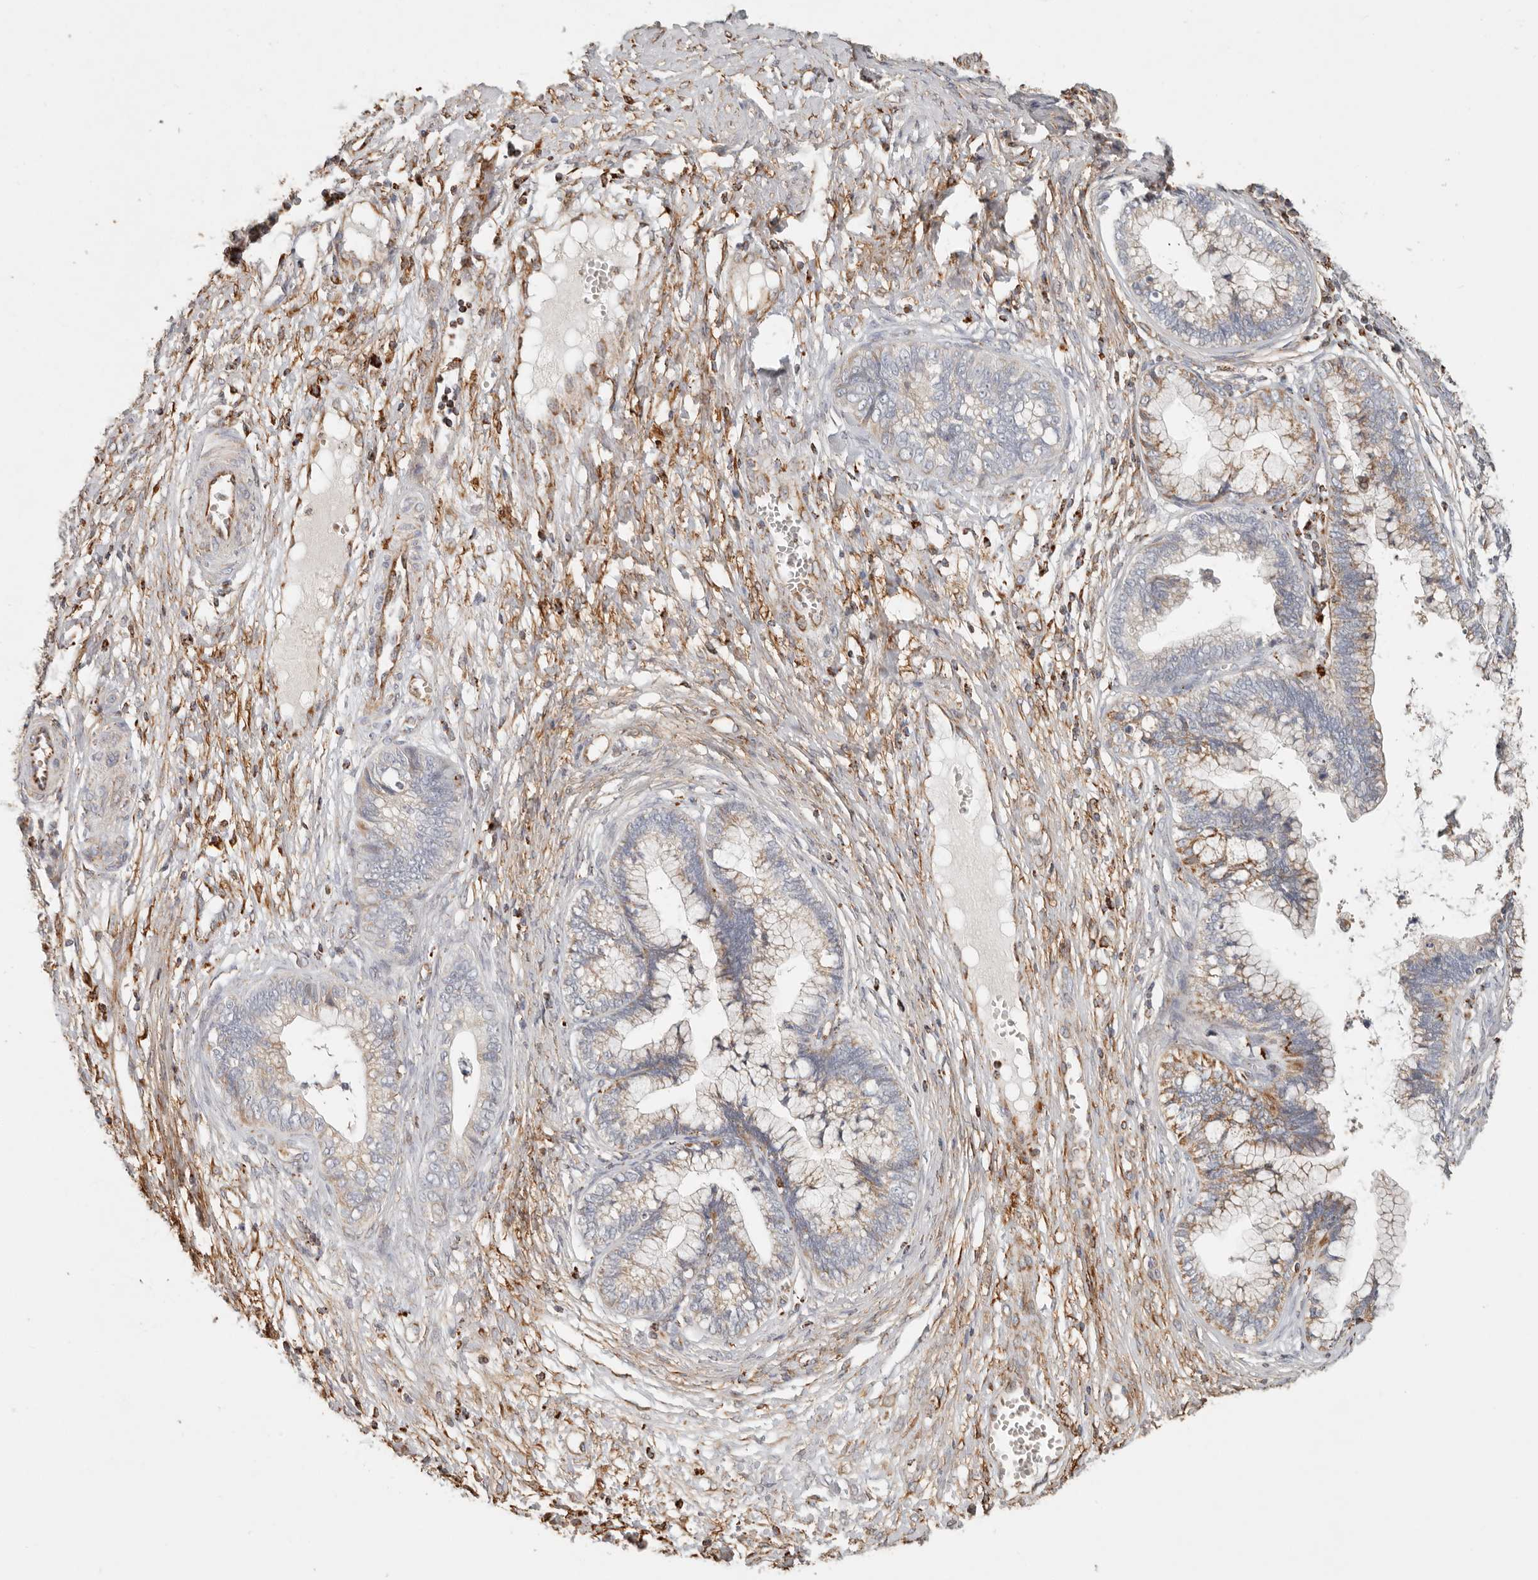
{"staining": {"intensity": "moderate", "quantity": "<25%", "location": "cytoplasmic/membranous"}, "tissue": "cervical cancer", "cell_type": "Tumor cells", "image_type": "cancer", "snomed": [{"axis": "morphology", "description": "Adenocarcinoma, NOS"}, {"axis": "topography", "description": "Cervix"}], "caption": "Cervical adenocarcinoma stained with DAB IHC shows low levels of moderate cytoplasmic/membranous staining in approximately <25% of tumor cells. The protein of interest is stained brown, and the nuclei are stained in blue (DAB (3,3'-diaminobenzidine) IHC with brightfield microscopy, high magnification).", "gene": "ARHGEF10L", "patient": {"sex": "female", "age": 44}}